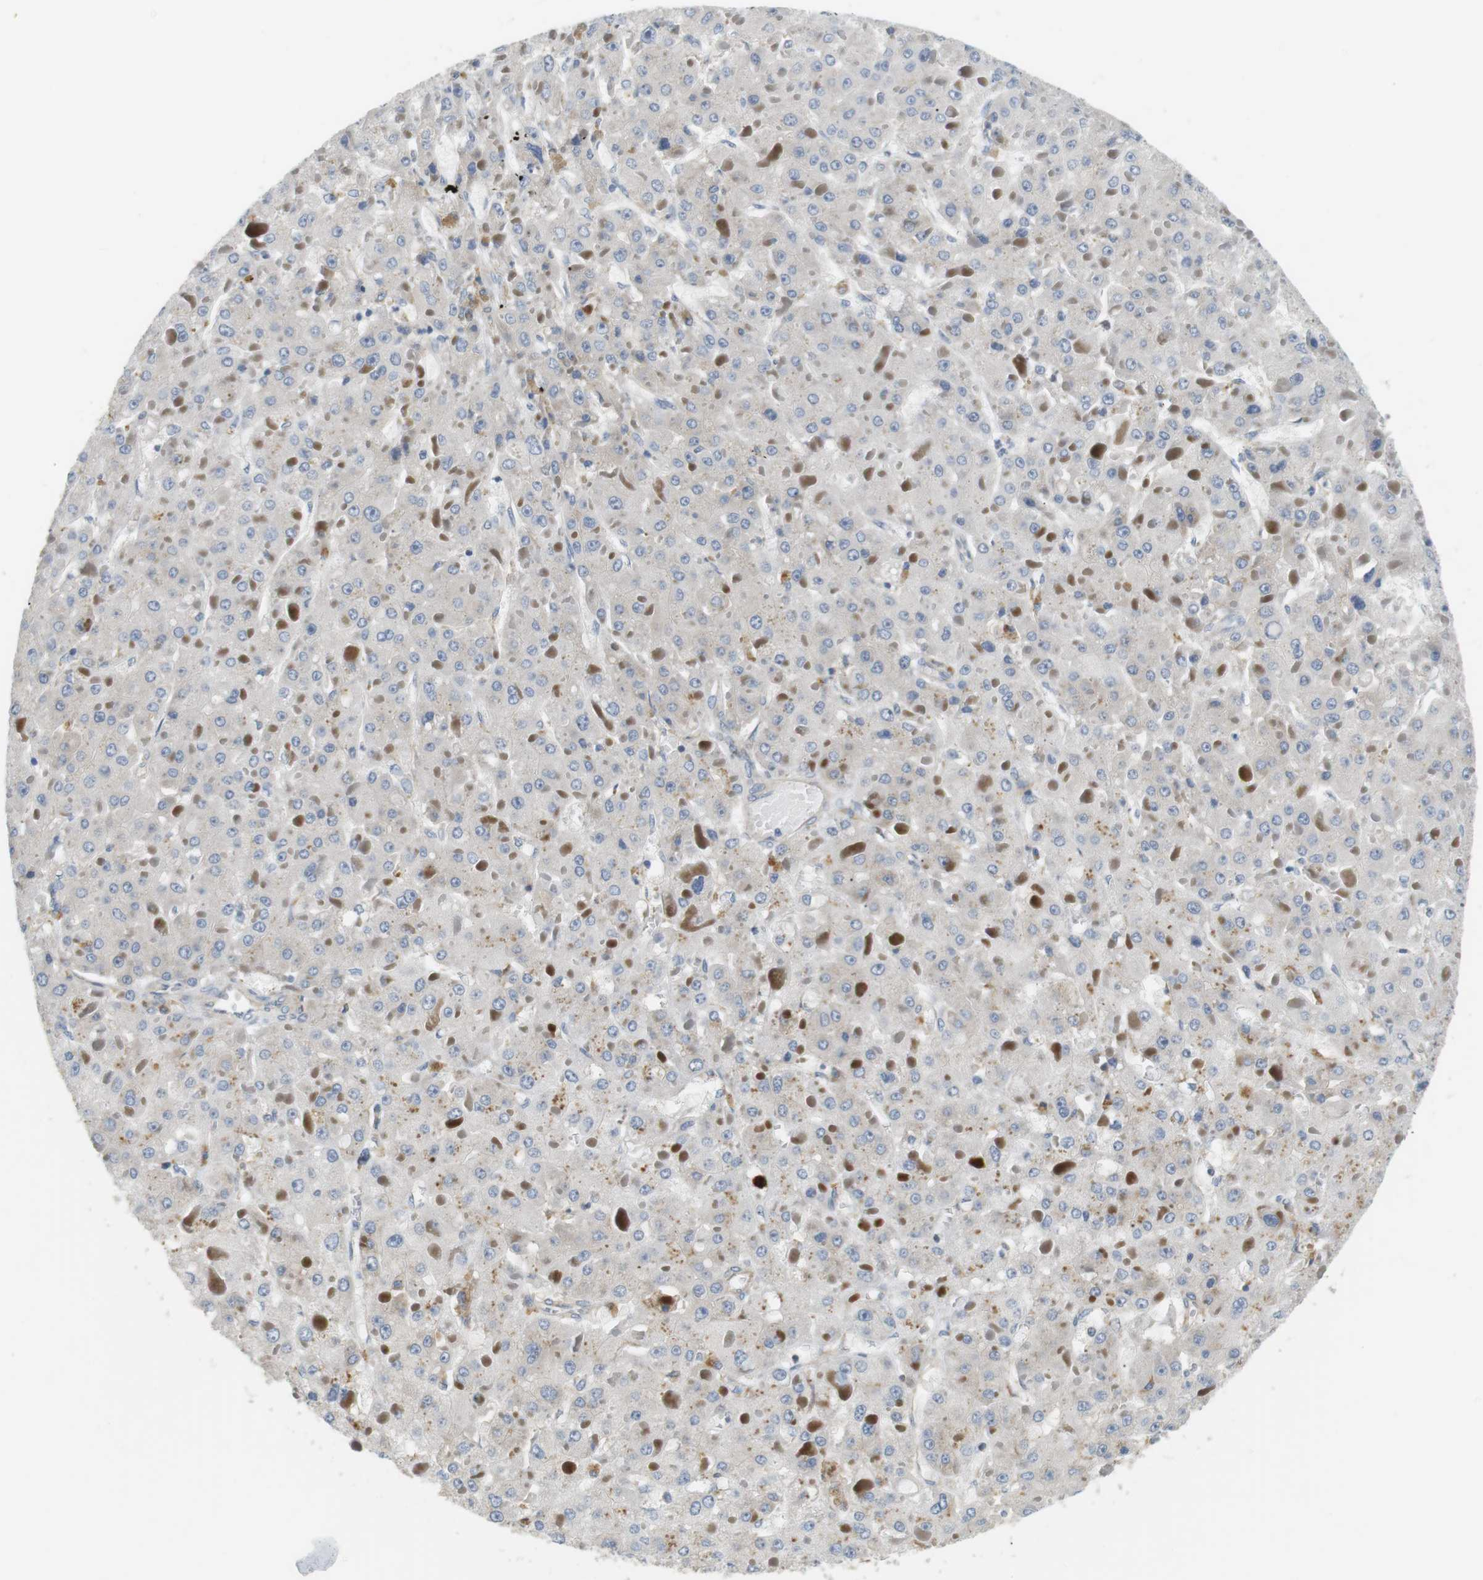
{"staining": {"intensity": "moderate", "quantity": "25%-75%", "location": "cytoplasmic/membranous"}, "tissue": "liver cancer", "cell_type": "Tumor cells", "image_type": "cancer", "snomed": [{"axis": "morphology", "description": "Carcinoma, Hepatocellular, NOS"}, {"axis": "topography", "description": "Liver"}], "caption": "This is a histology image of immunohistochemistry (IHC) staining of liver cancer (hepatocellular carcinoma), which shows moderate positivity in the cytoplasmic/membranous of tumor cells.", "gene": "TMEM200A", "patient": {"sex": "female", "age": 73}}